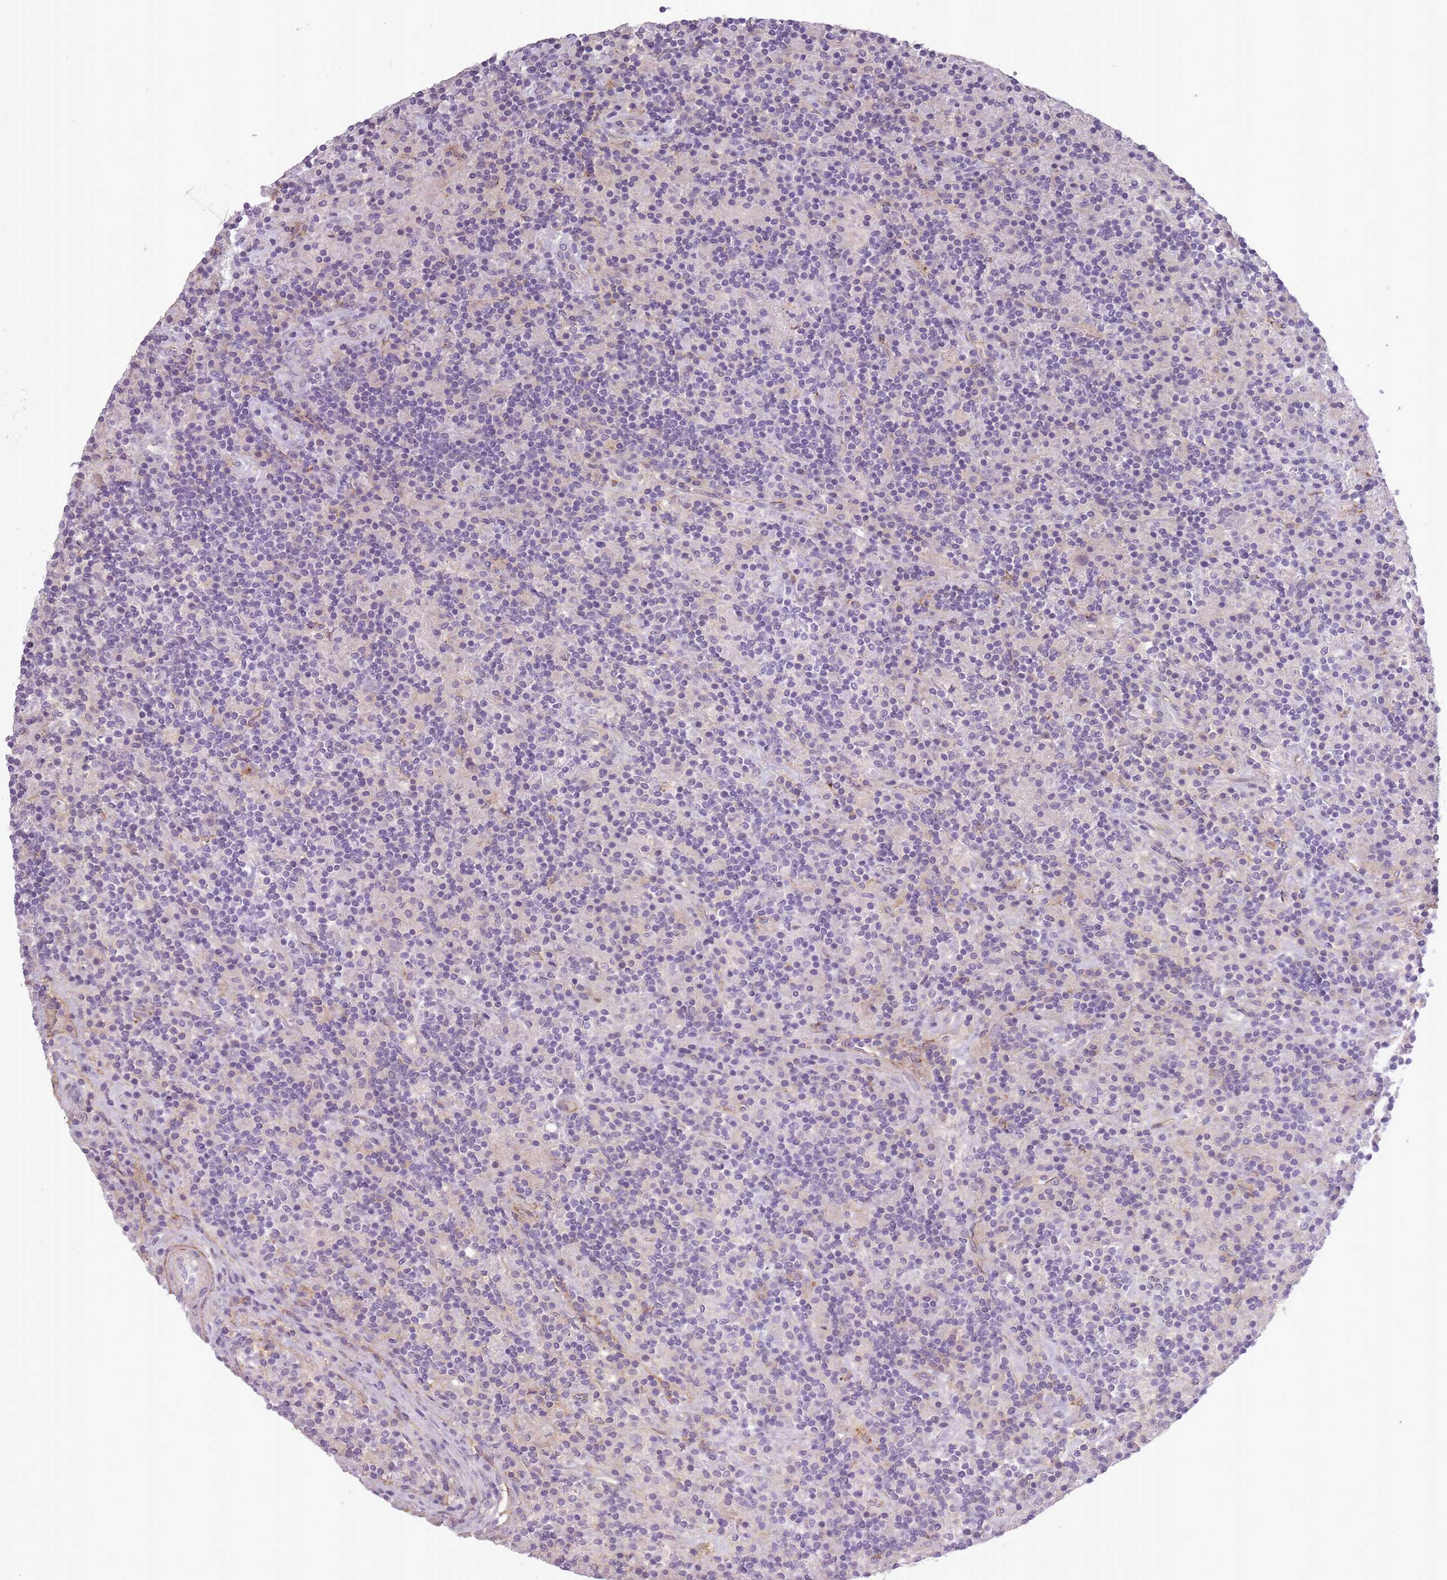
{"staining": {"intensity": "negative", "quantity": "none", "location": "none"}, "tissue": "lymphoma", "cell_type": "Tumor cells", "image_type": "cancer", "snomed": [{"axis": "morphology", "description": "Hodgkin's disease, NOS"}, {"axis": "topography", "description": "Lymph node"}], "caption": "The photomicrograph reveals no significant expression in tumor cells of lymphoma.", "gene": "SLC8A2", "patient": {"sex": "male", "age": 70}}